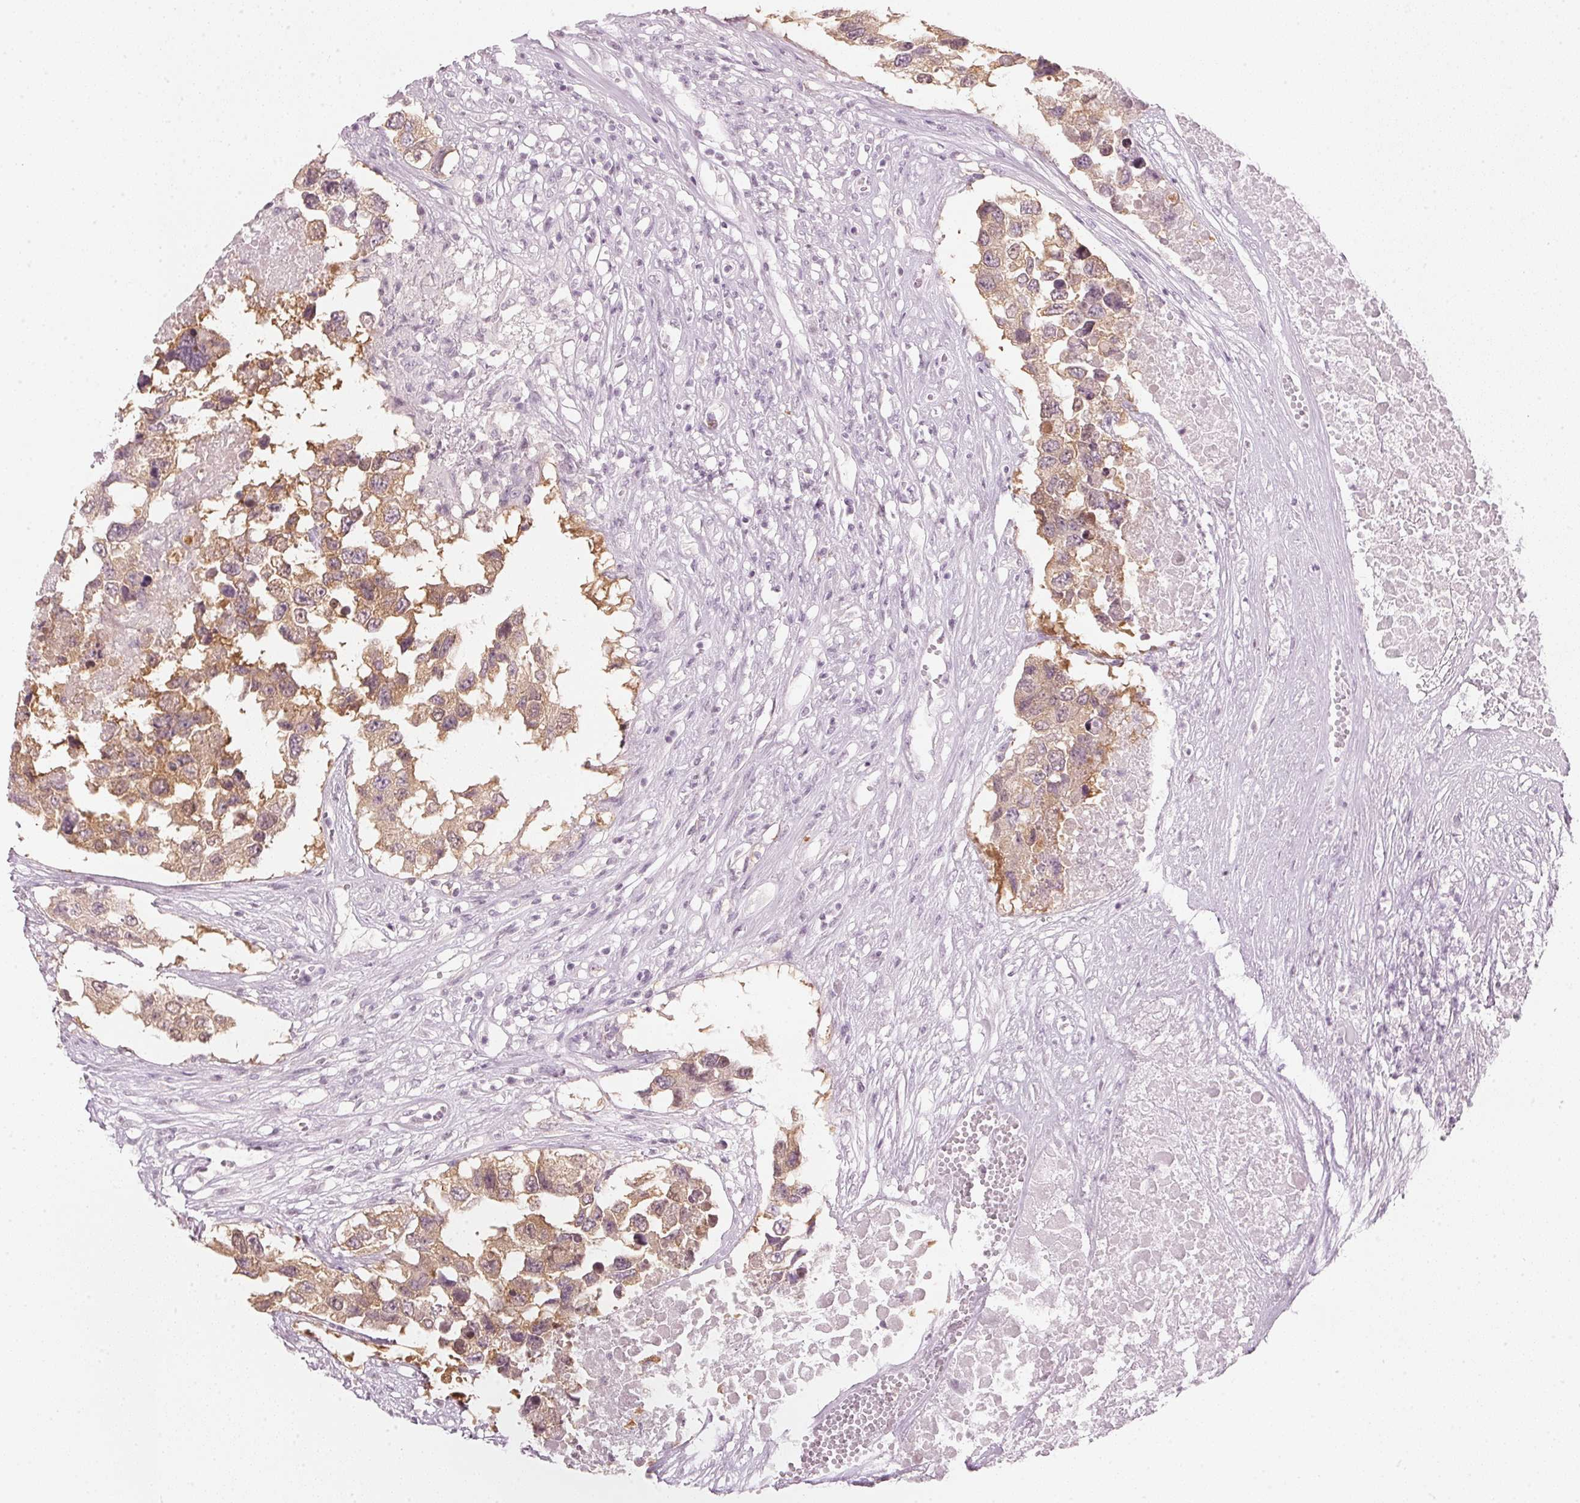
{"staining": {"intensity": "moderate", "quantity": ">75%", "location": "cytoplasmic/membranous"}, "tissue": "testis cancer", "cell_type": "Tumor cells", "image_type": "cancer", "snomed": [{"axis": "morphology", "description": "Carcinoma, Embryonal, NOS"}, {"axis": "topography", "description": "Testis"}], "caption": "An IHC photomicrograph of tumor tissue is shown. Protein staining in brown highlights moderate cytoplasmic/membranous positivity in testis cancer (embryonal carcinoma) within tumor cells.", "gene": "SFRP4", "patient": {"sex": "male", "age": 83}}